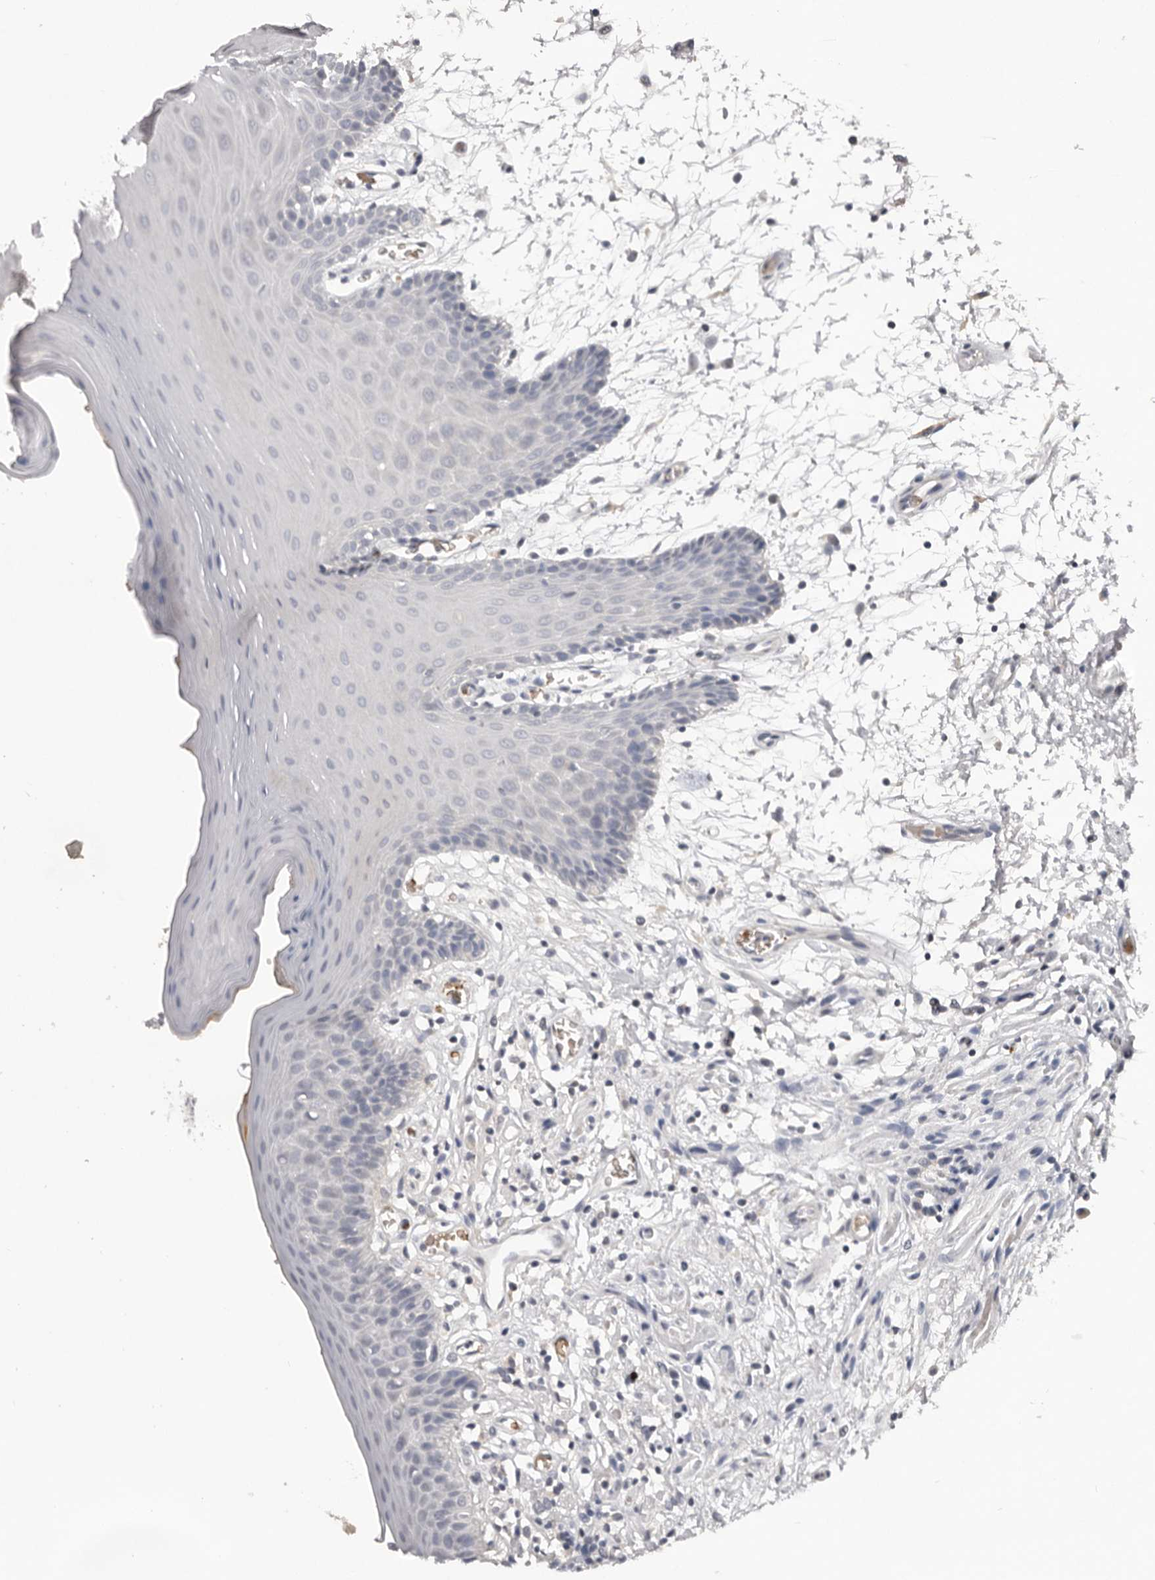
{"staining": {"intensity": "negative", "quantity": "none", "location": "none"}, "tissue": "oral mucosa", "cell_type": "Squamous epithelial cells", "image_type": "normal", "snomed": [{"axis": "morphology", "description": "Normal tissue, NOS"}, {"axis": "morphology", "description": "Squamous cell carcinoma, NOS"}, {"axis": "topography", "description": "Skeletal muscle"}, {"axis": "topography", "description": "Oral tissue"}, {"axis": "topography", "description": "Salivary gland"}, {"axis": "topography", "description": "Head-Neck"}], "caption": "This is a image of immunohistochemistry staining of normal oral mucosa, which shows no positivity in squamous epithelial cells. Nuclei are stained in blue.", "gene": "TNR", "patient": {"sex": "male", "age": 54}}